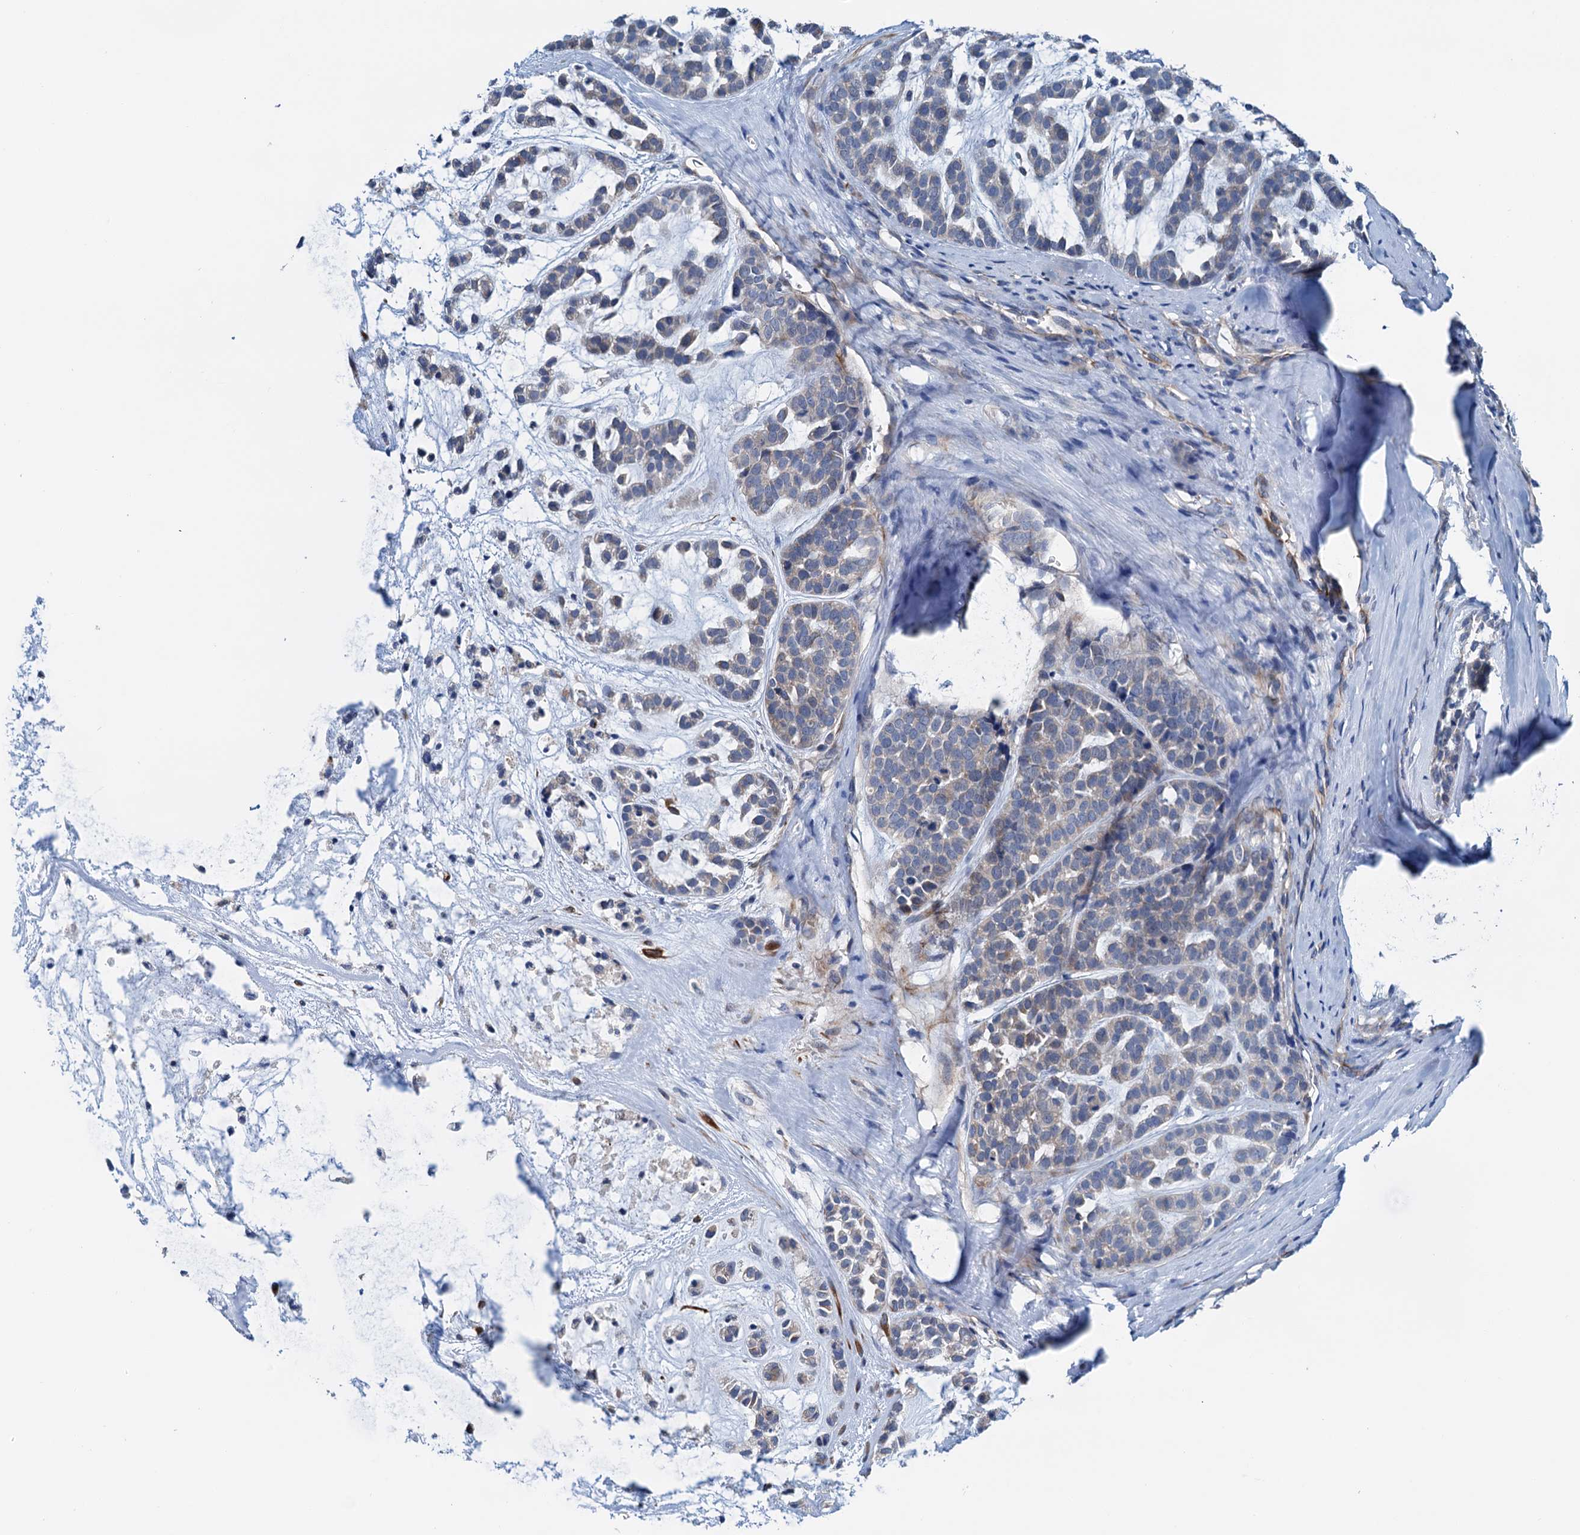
{"staining": {"intensity": "weak", "quantity": "<25%", "location": "cytoplasmic/membranous"}, "tissue": "head and neck cancer", "cell_type": "Tumor cells", "image_type": "cancer", "snomed": [{"axis": "morphology", "description": "Adenocarcinoma, NOS"}, {"axis": "morphology", "description": "Adenoma, NOS"}, {"axis": "topography", "description": "Head-Neck"}], "caption": "The immunohistochemistry (IHC) image has no significant positivity in tumor cells of head and neck cancer (adenocarcinoma) tissue.", "gene": "ELAC1", "patient": {"sex": "female", "age": 55}}